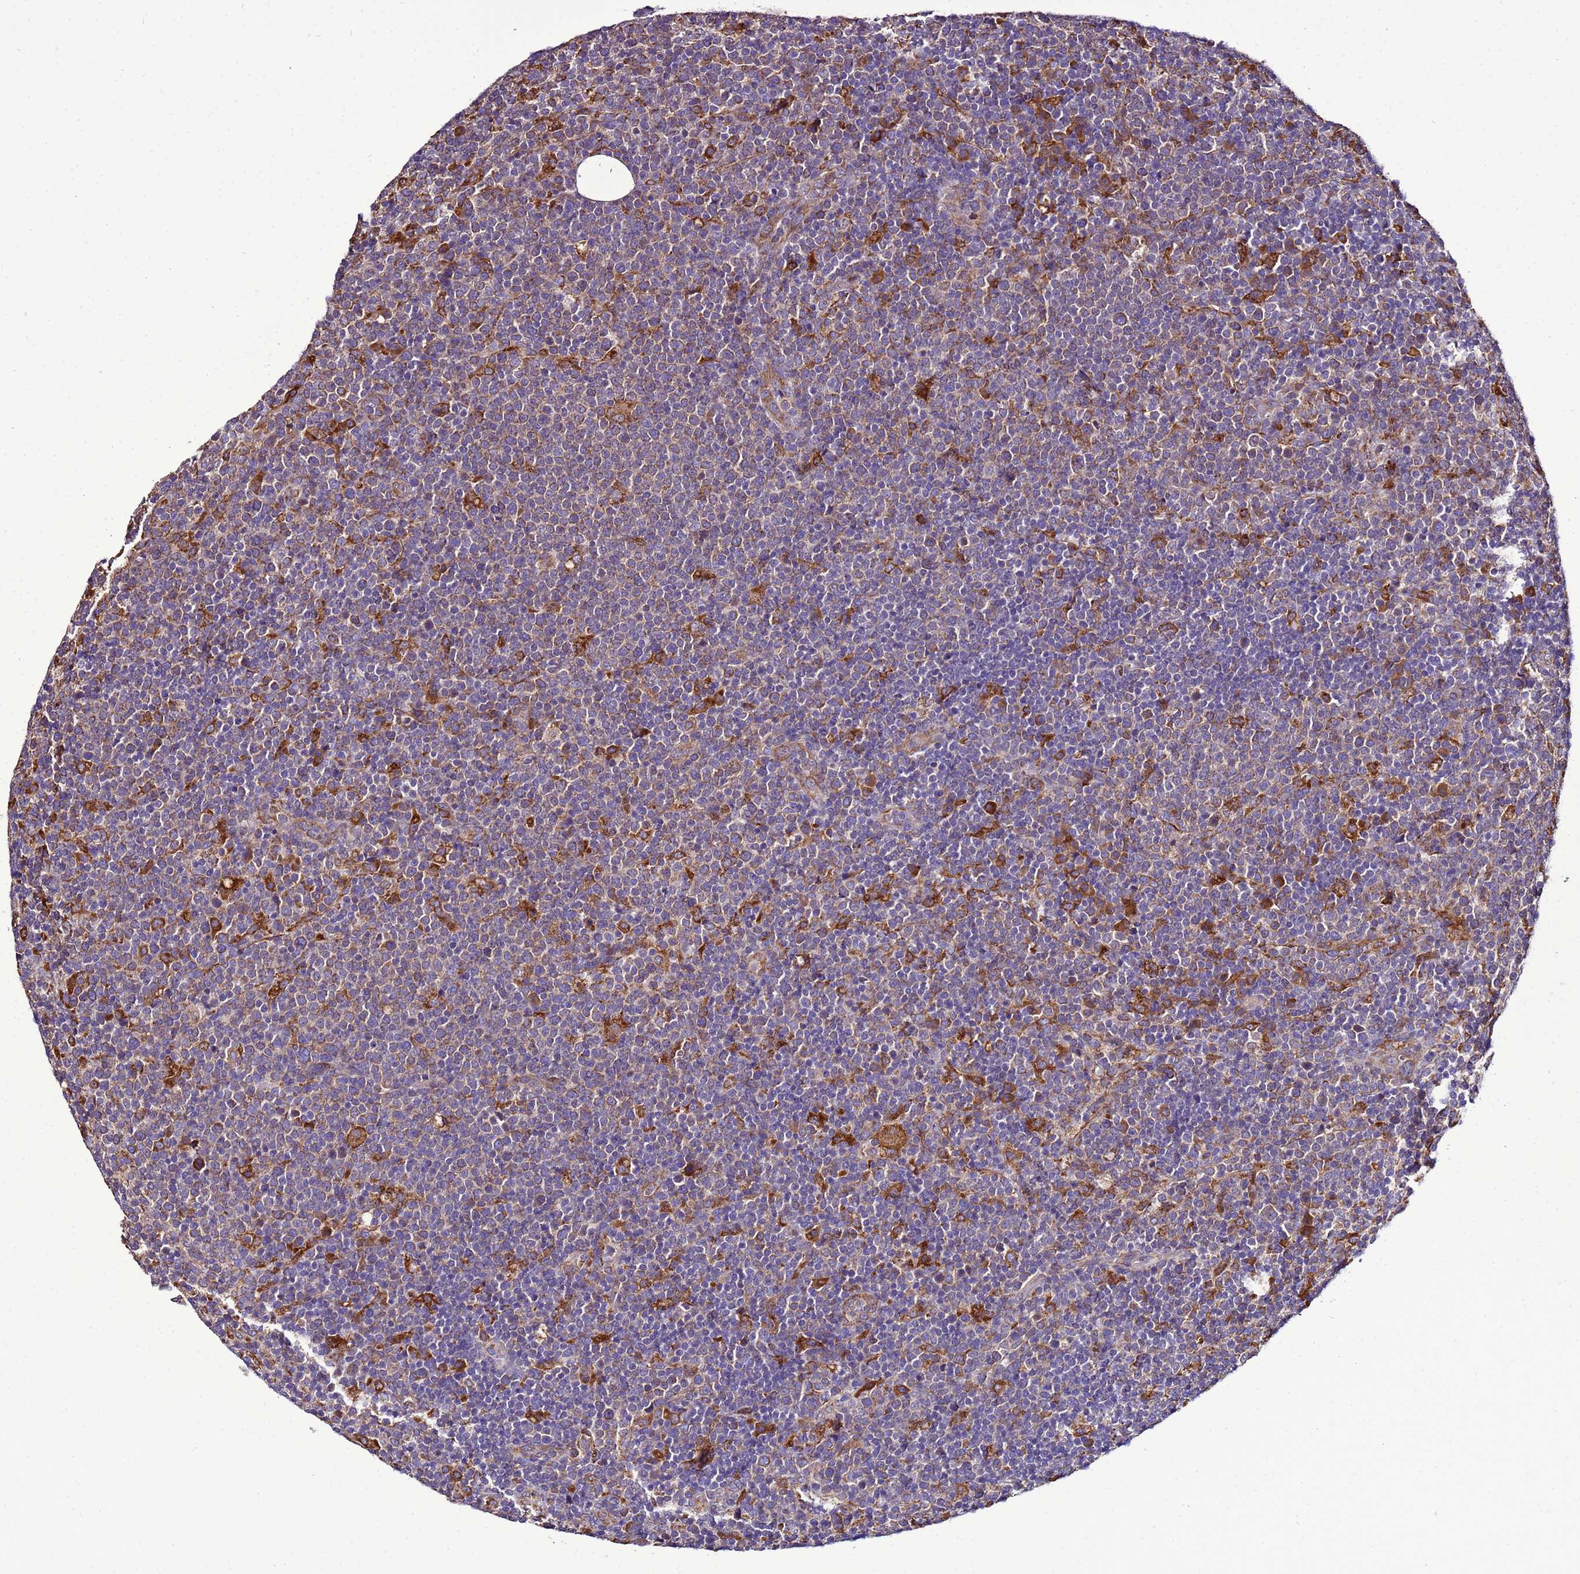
{"staining": {"intensity": "weak", "quantity": "25%-75%", "location": "cytoplasmic/membranous"}, "tissue": "lymphoma", "cell_type": "Tumor cells", "image_type": "cancer", "snomed": [{"axis": "morphology", "description": "Malignant lymphoma, non-Hodgkin's type, High grade"}, {"axis": "topography", "description": "Lymph node"}], "caption": "Brown immunohistochemical staining in human malignant lymphoma, non-Hodgkin's type (high-grade) displays weak cytoplasmic/membranous positivity in approximately 25%-75% of tumor cells.", "gene": "ANTKMT", "patient": {"sex": "male", "age": 61}}